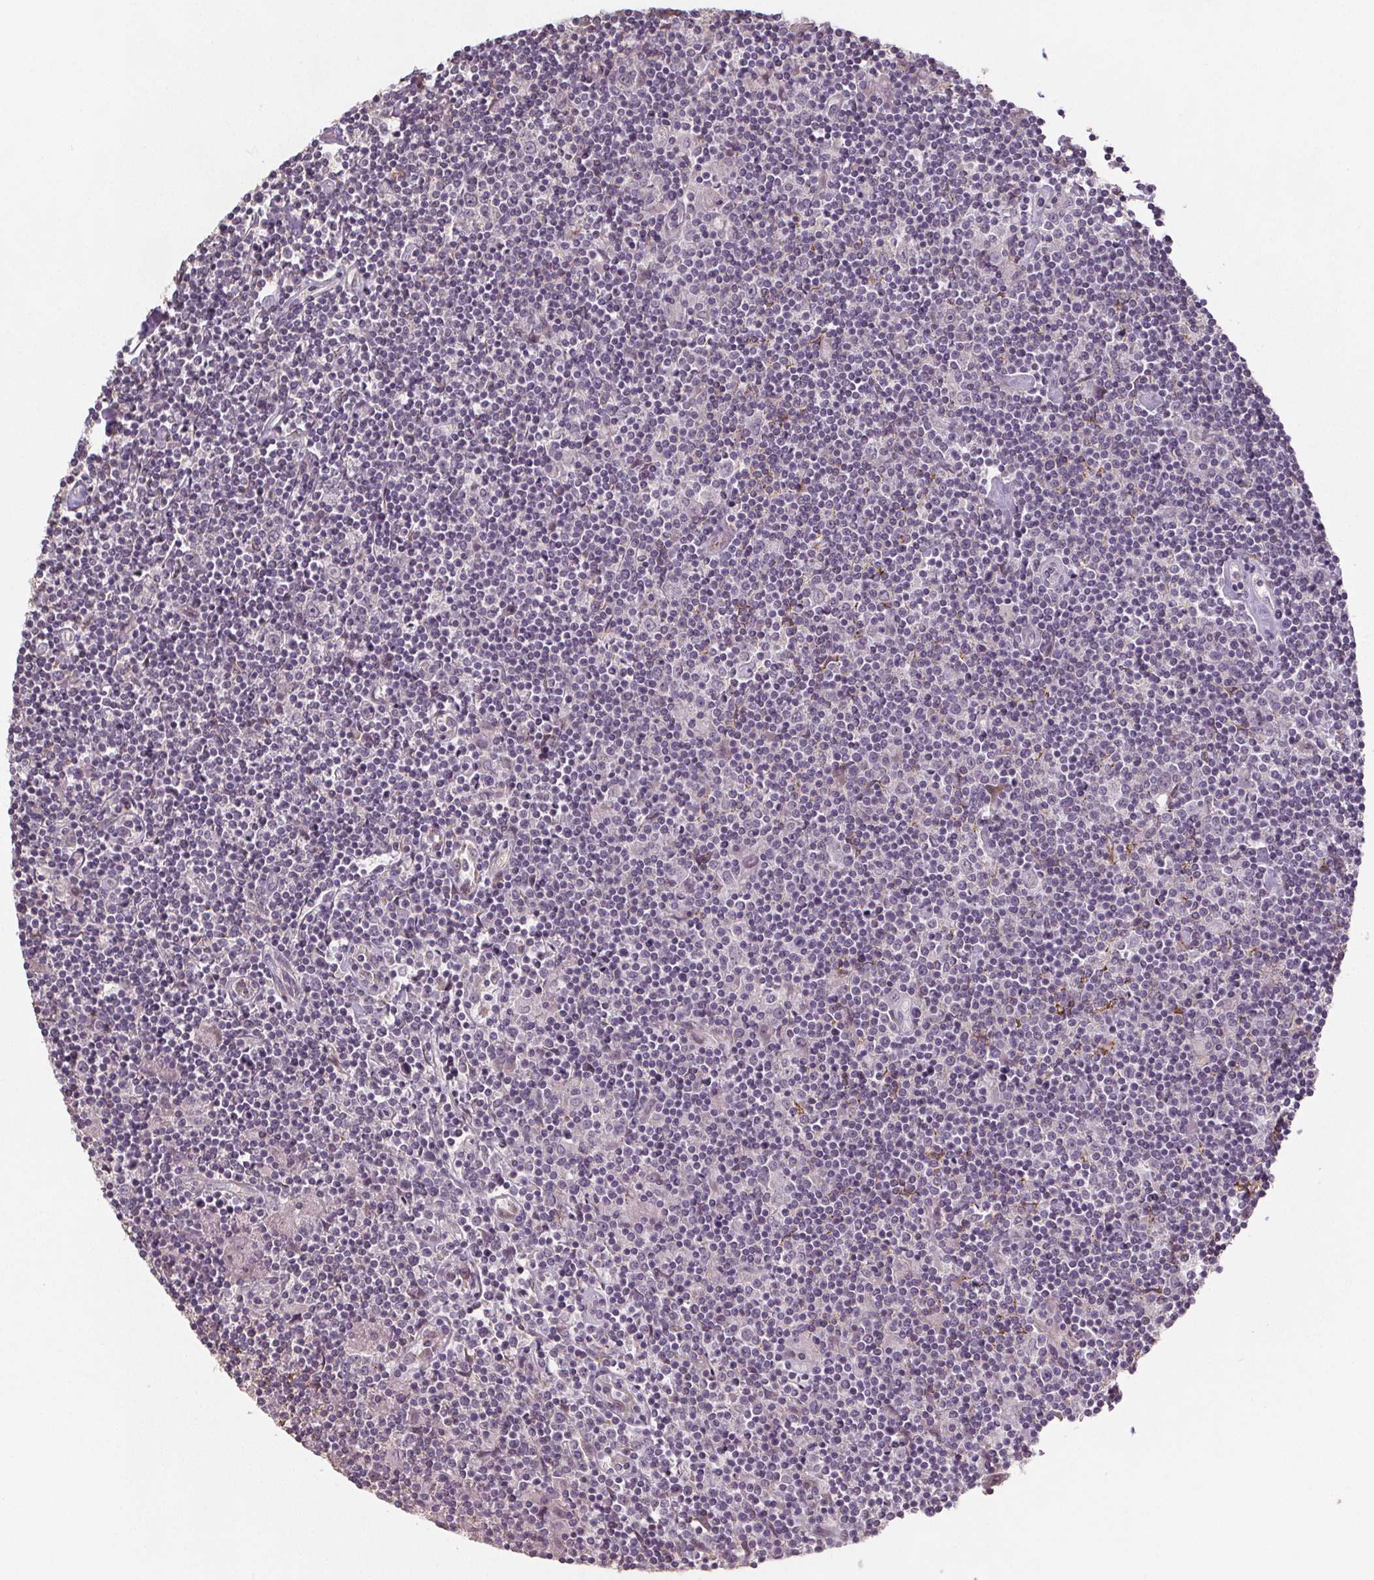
{"staining": {"intensity": "negative", "quantity": "none", "location": "none"}, "tissue": "lymphoma", "cell_type": "Tumor cells", "image_type": "cancer", "snomed": [{"axis": "morphology", "description": "Hodgkin's disease, NOS"}, {"axis": "topography", "description": "Lymph node"}], "caption": "IHC photomicrograph of Hodgkin's disease stained for a protein (brown), which reveals no staining in tumor cells. The staining is performed using DAB brown chromogen with nuclei counter-stained in using hematoxylin.", "gene": "SLC26A2", "patient": {"sex": "male", "age": 40}}